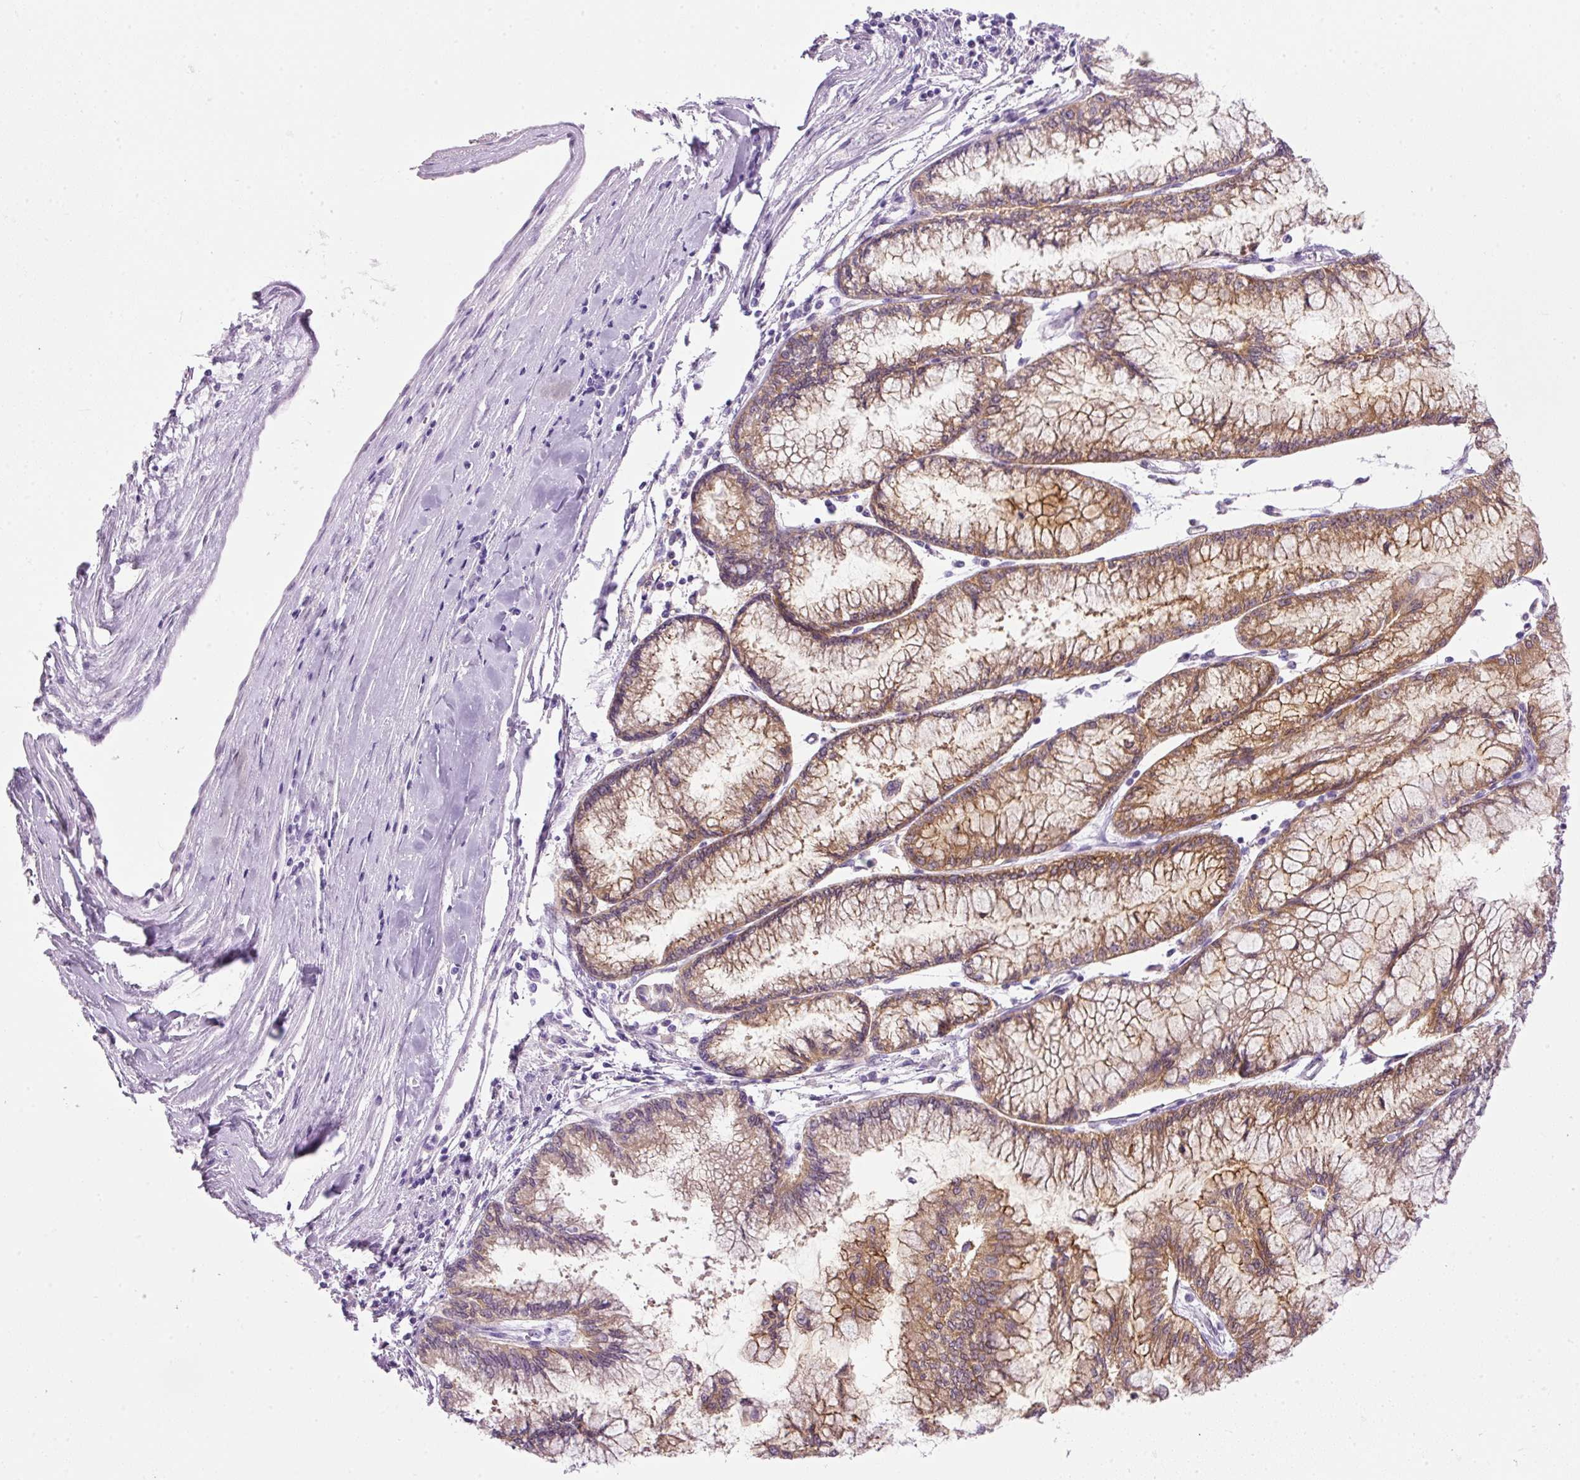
{"staining": {"intensity": "moderate", "quantity": "25%-75%", "location": "cytoplasmic/membranous"}, "tissue": "pancreatic cancer", "cell_type": "Tumor cells", "image_type": "cancer", "snomed": [{"axis": "morphology", "description": "Adenocarcinoma, NOS"}, {"axis": "topography", "description": "Pancreas"}], "caption": "This photomicrograph demonstrates adenocarcinoma (pancreatic) stained with immunohistochemistry (IHC) to label a protein in brown. The cytoplasmic/membranous of tumor cells show moderate positivity for the protein. Nuclei are counter-stained blue.", "gene": "SRC", "patient": {"sex": "male", "age": 73}}